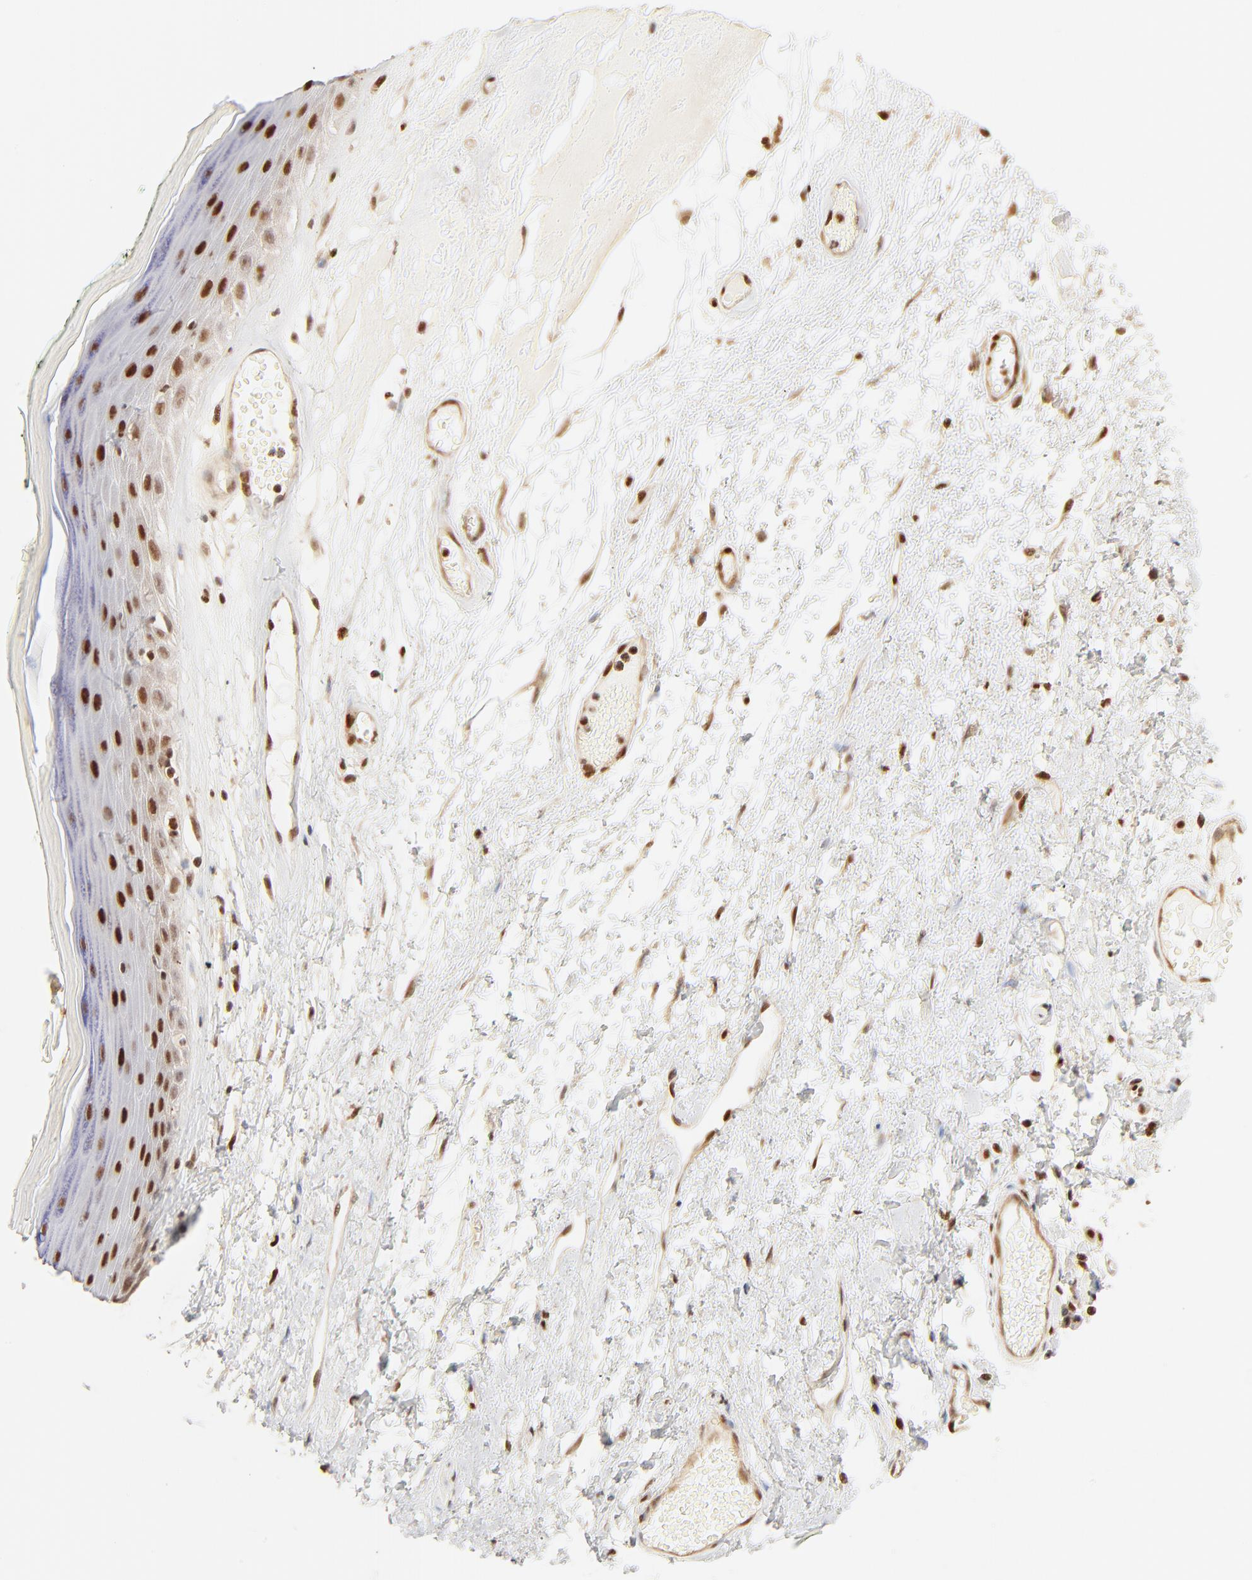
{"staining": {"intensity": "moderate", "quantity": ">75%", "location": "cytoplasmic/membranous,nuclear"}, "tissue": "skin", "cell_type": "Epidermal cells", "image_type": "normal", "snomed": [{"axis": "morphology", "description": "Normal tissue, NOS"}, {"axis": "morphology", "description": "Inflammation, NOS"}, {"axis": "topography", "description": "Vulva"}], "caption": "An image of human skin stained for a protein displays moderate cytoplasmic/membranous,nuclear brown staining in epidermal cells.", "gene": "FAM50A", "patient": {"sex": "female", "age": 84}}